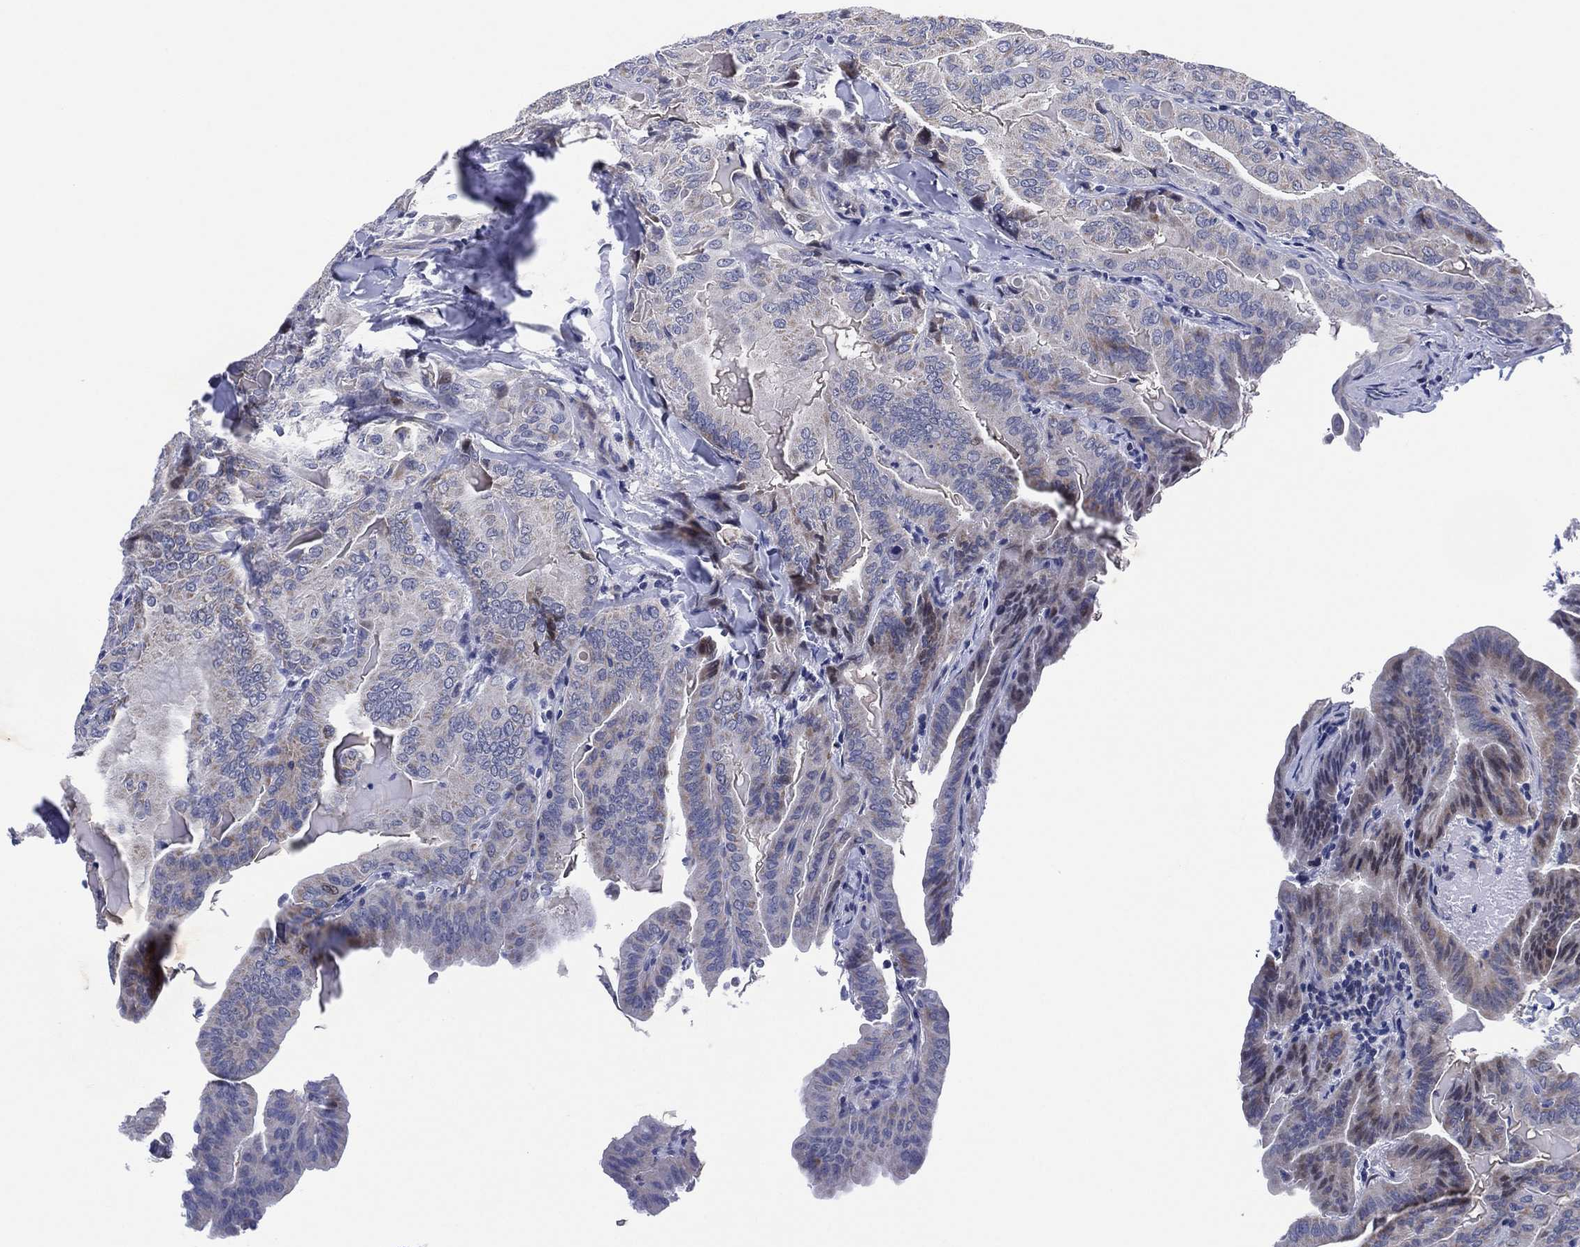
{"staining": {"intensity": "weak", "quantity": "<25%", "location": "cytoplasmic/membranous"}, "tissue": "thyroid cancer", "cell_type": "Tumor cells", "image_type": "cancer", "snomed": [{"axis": "morphology", "description": "Papillary adenocarcinoma, NOS"}, {"axis": "topography", "description": "Thyroid gland"}], "caption": "Human papillary adenocarcinoma (thyroid) stained for a protein using immunohistochemistry (IHC) displays no staining in tumor cells.", "gene": "CLIP3", "patient": {"sex": "female", "age": 68}}